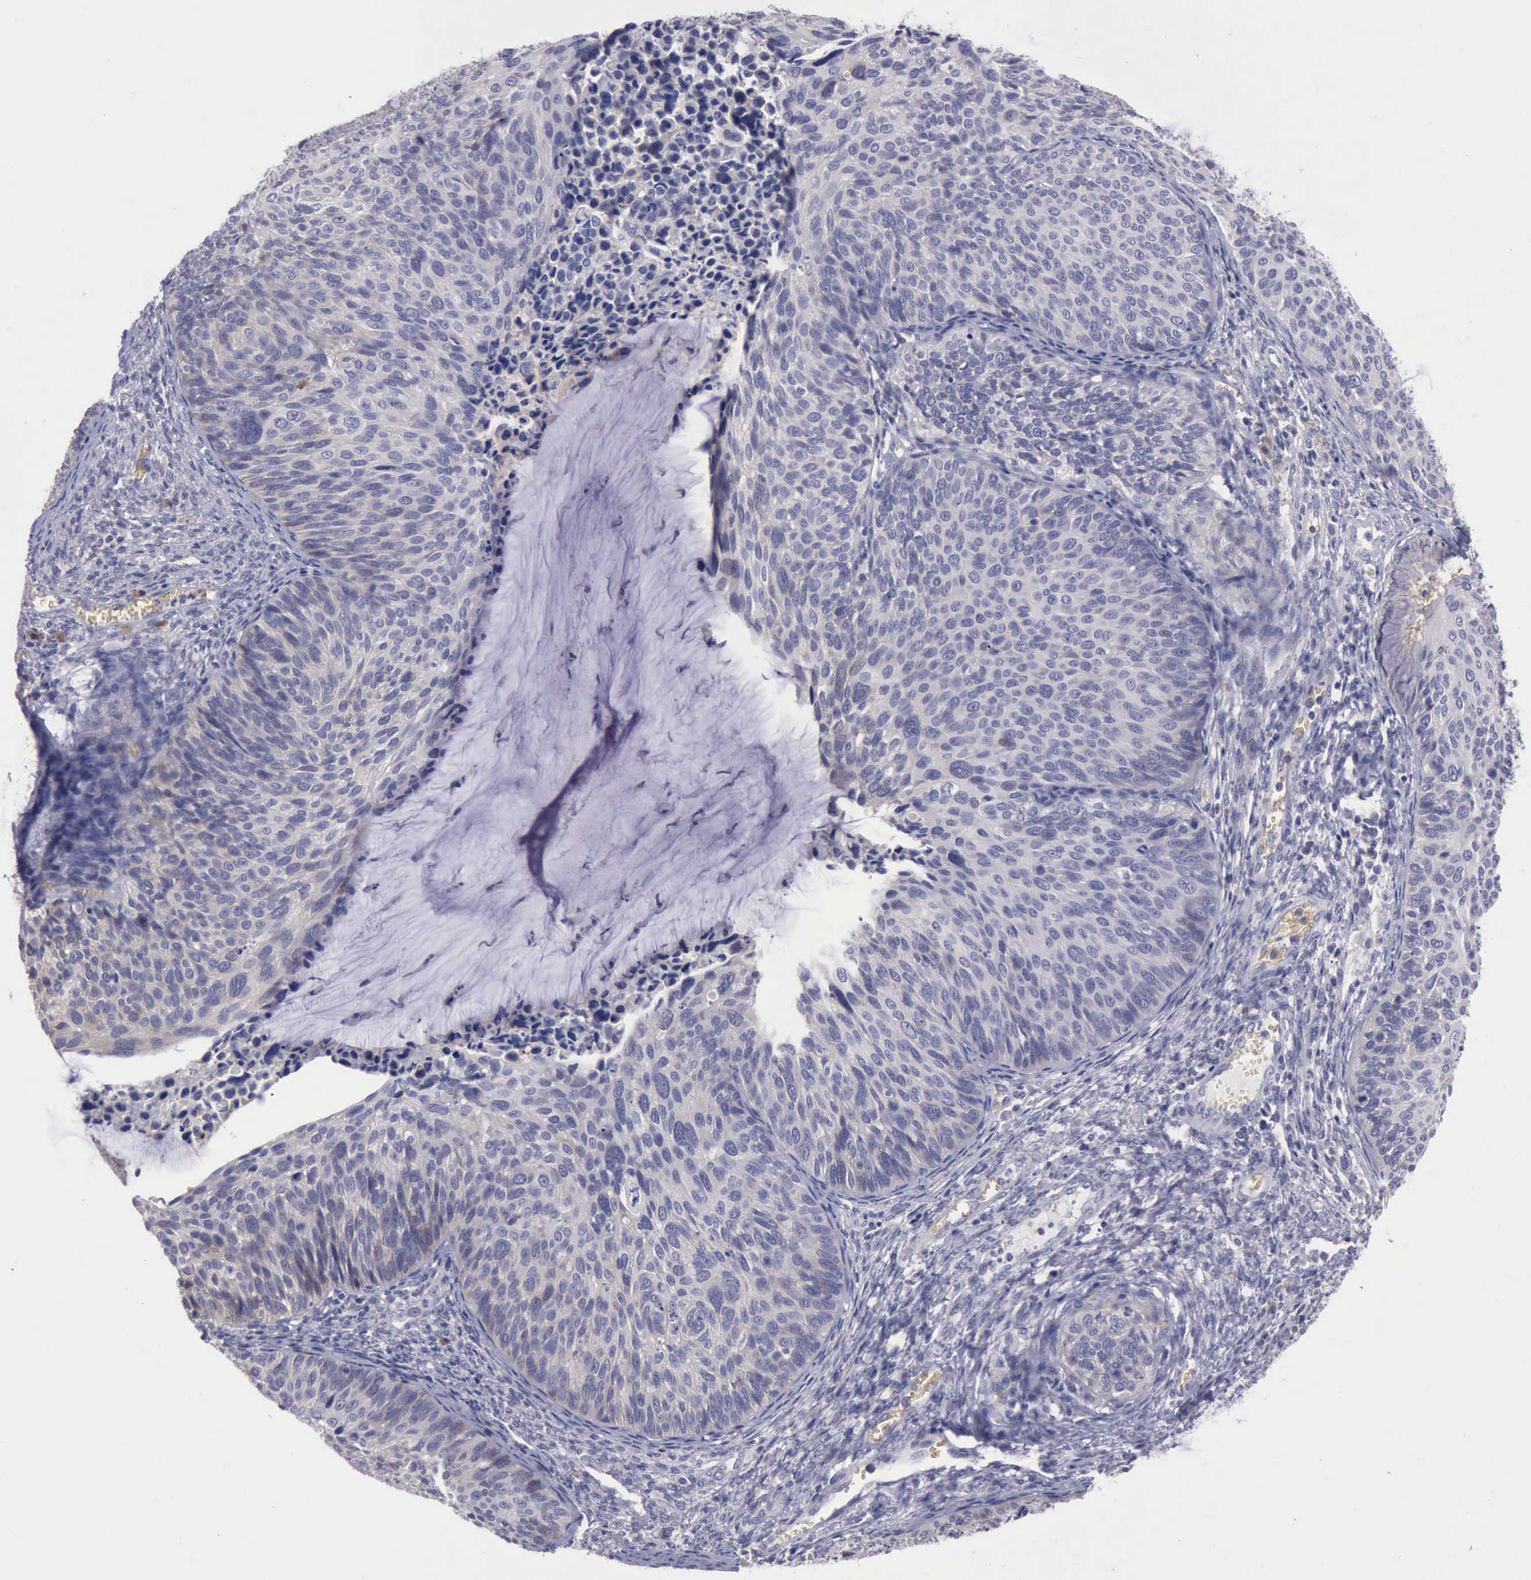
{"staining": {"intensity": "weak", "quantity": ">75%", "location": "cytoplasmic/membranous"}, "tissue": "cervical cancer", "cell_type": "Tumor cells", "image_type": "cancer", "snomed": [{"axis": "morphology", "description": "Squamous cell carcinoma, NOS"}, {"axis": "topography", "description": "Cervix"}], "caption": "Immunohistochemistry photomicrograph of neoplastic tissue: human cervical cancer (squamous cell carcinoma) stained using immunohistochemistry (IHC) displays low levels of weak protein expression localized specifically in the cytoplasmic/membranous of tumor cells, appearing as a cytoplasmic/membranous brown color.", "gene": "CEP128", "patient": {"sex": "female", "age": 36}}